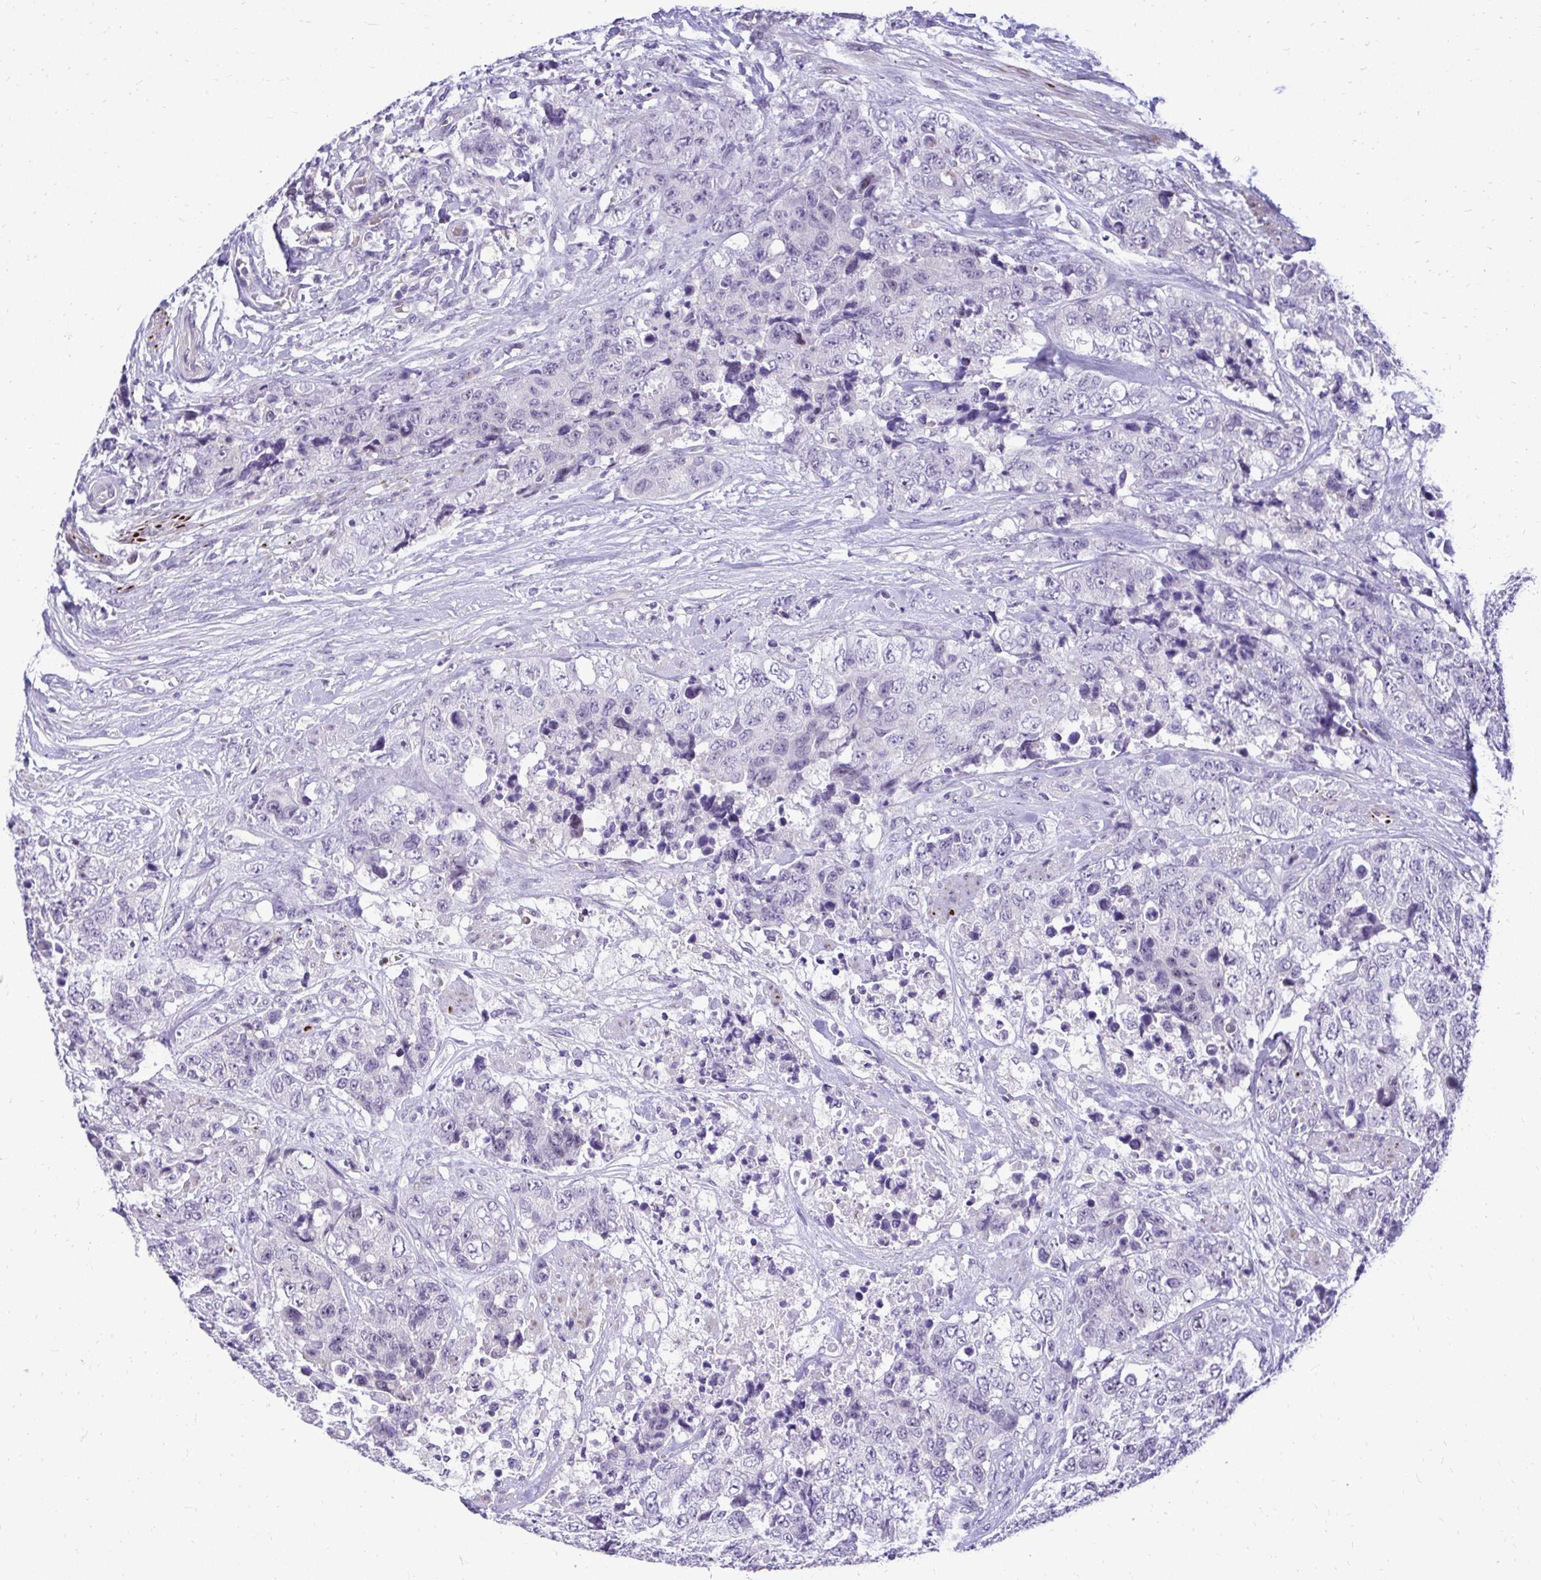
{"staining": {"intensity": "negative", "quantity": "none", "location": "none"}, "tissue": "urothelial cancer", "cell_type": "Tumor cells", "image_type": "cancer", "snomed": [{"axis": "morphology", "description": "Urothelial carcinoma, High grade"}, {"axis": "topography", "description": "Urinary bladder"}], "caption": "Urothelial carcinoma (high-grade) was stained to show a protein in brown. There is no significant staining in tumor cells.", "gene": "ZSWIM9", "patient": {"sex": "female", "age": 78}}